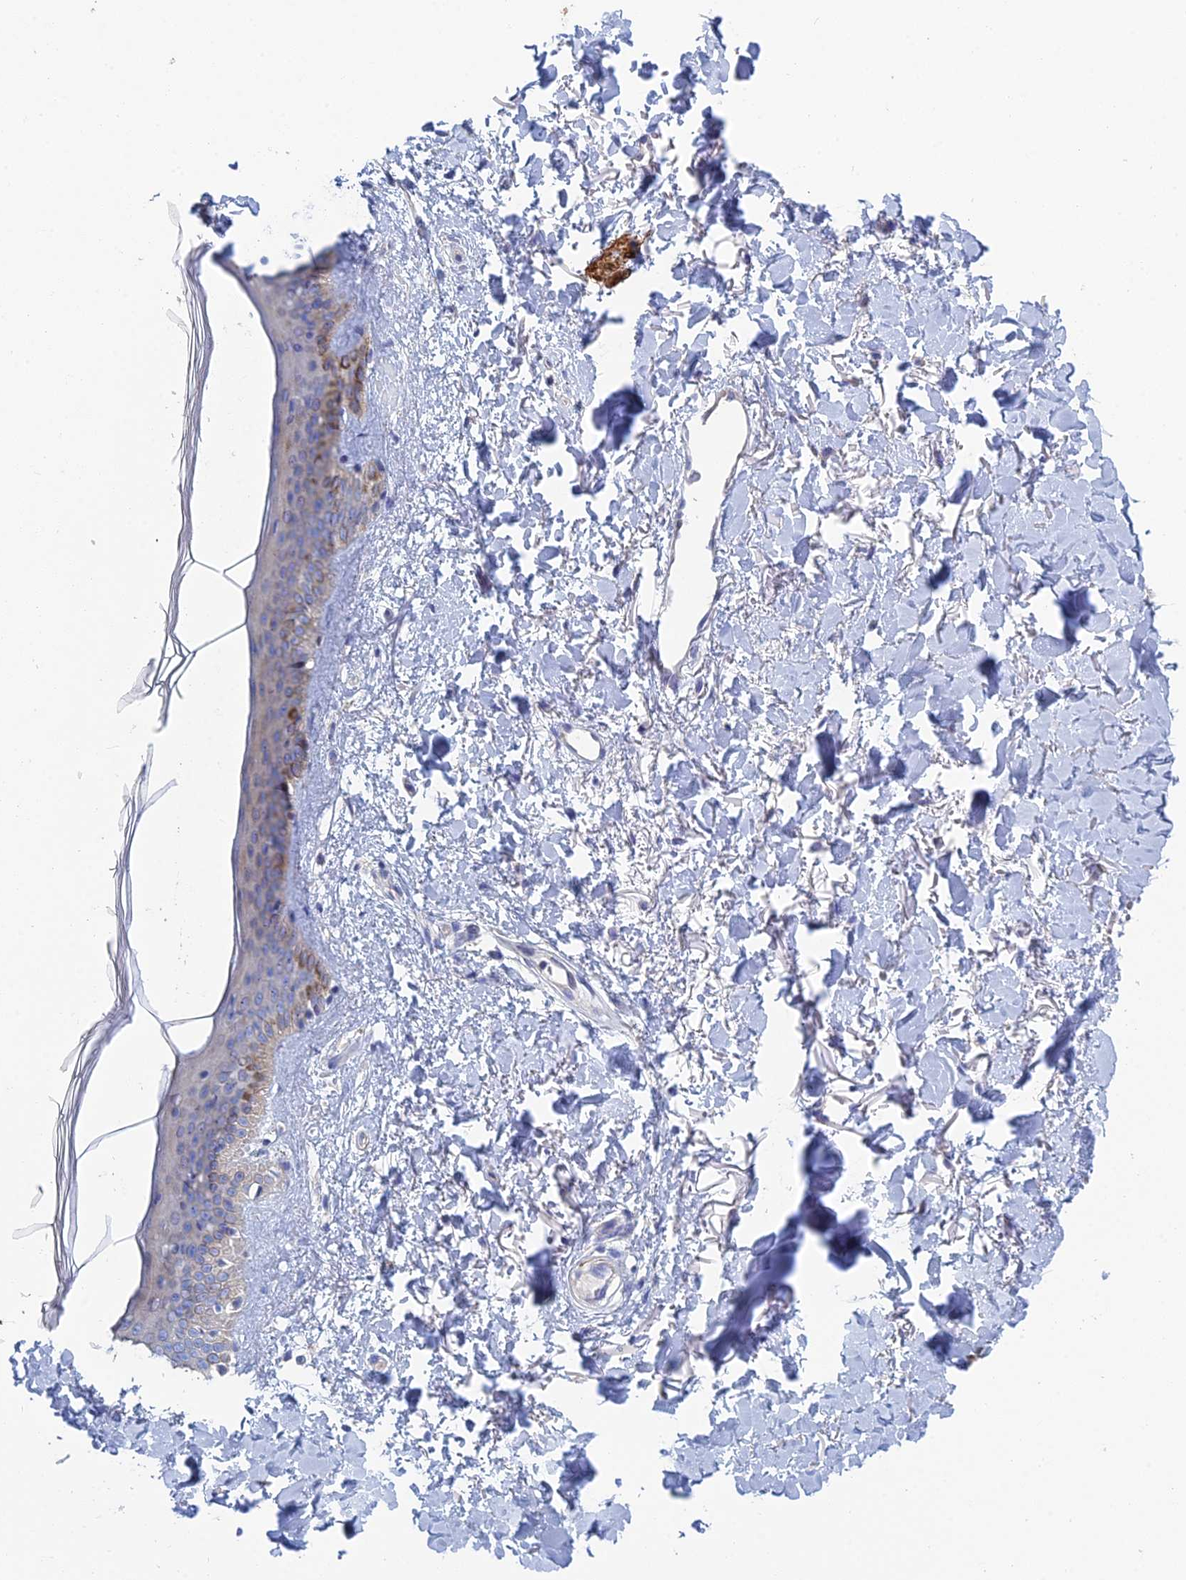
{"staining": {"intensity": "negative", "quantity": "none", "location": "none"}, "tissue": "skin", "cell_type": "Fibroblasts", "image_type": "normal", "snomed": [{"axis": "morphology", "description": "Normal tissue, NOS"}, {"axis": "topography", "description": "Skin"}], "caption": "DAB immunohistochemical staining of benign human skin reveals no significant expression in fibroblasts.", "gene": "PCDHA8", "patient": {"sex": "female", "age": 58}}